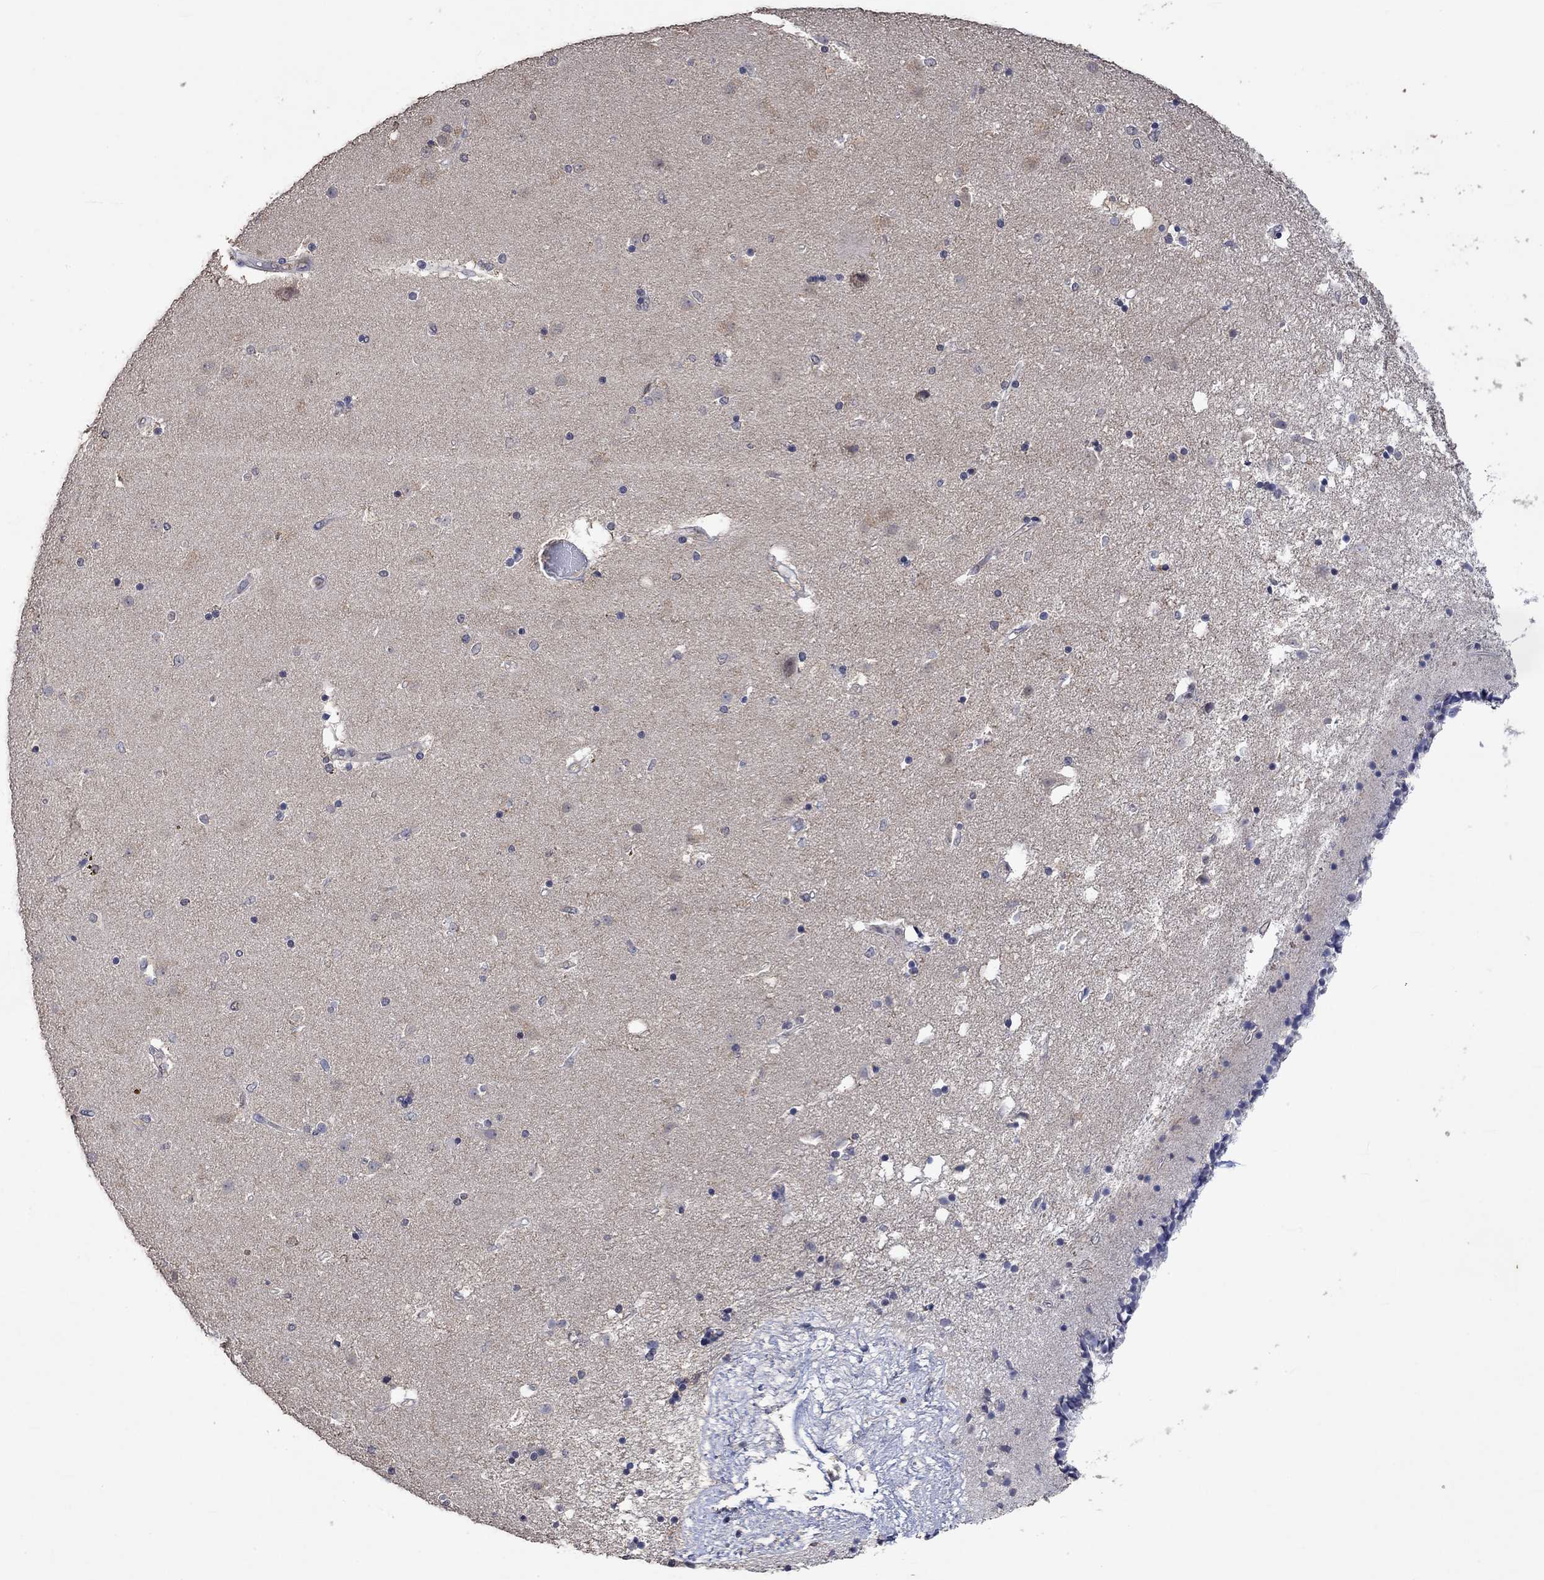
{"staining": {"intensity": "negative", "quantity": "none", "location": "none"}, "tissue": "caudate", "cell_type": "Glial cells", "image_type": "normal", "snomed": [{"axis": "morphology", "description": "Normal tissue, NOS"}, {"axis": "topography", "description": "Lateral ventricle wall"}], "caption": "Immunohistochemical staining of benign caudate reveals no significant expression in glial cells. (Immunohistochemistry, brightfield microscopy, high magnification).", "gene": "PTPN20", "patient": {"sex": "female", "age": 71}}